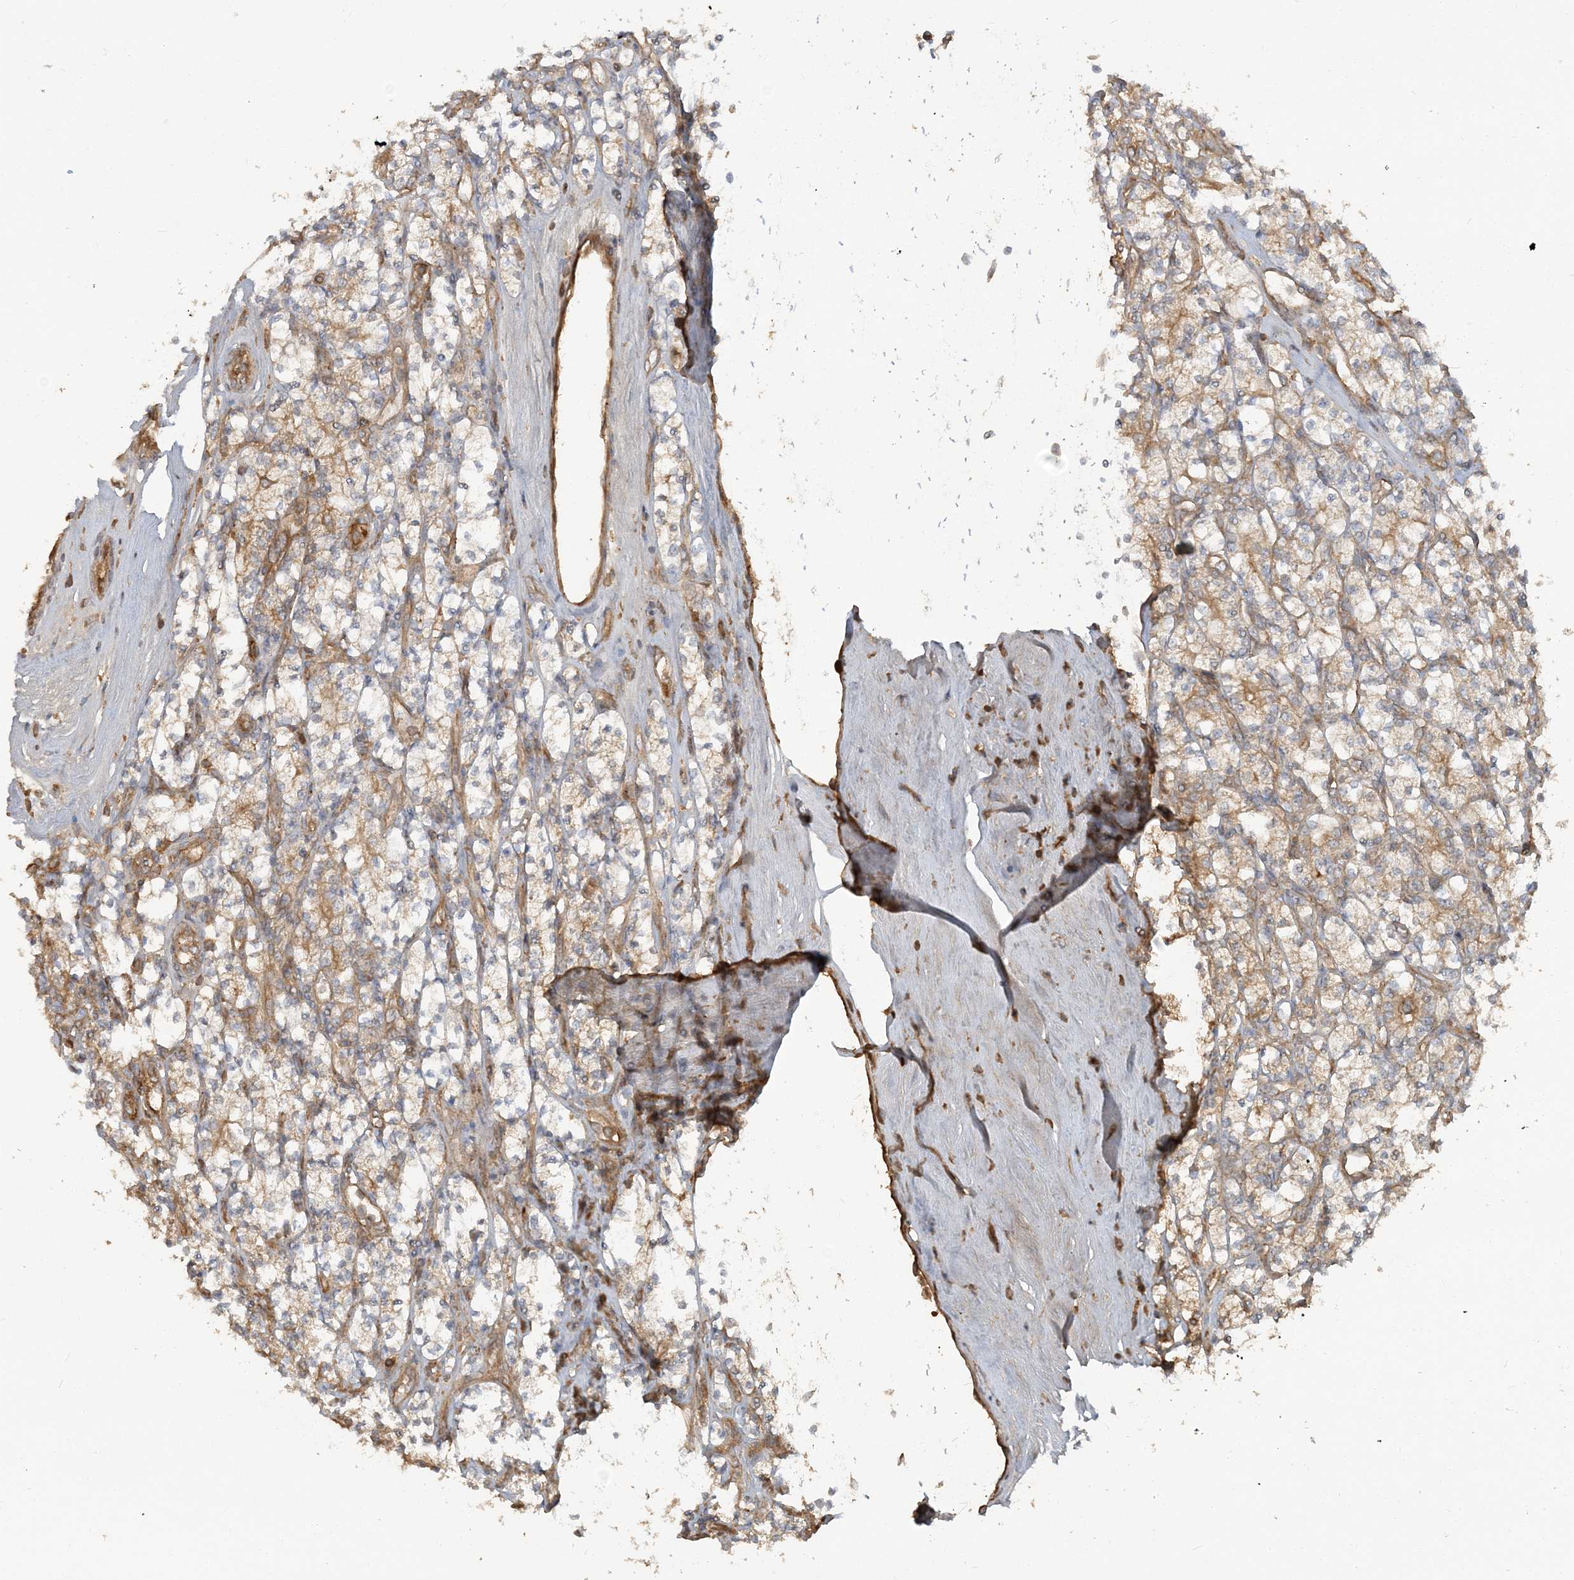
{"staining": {"intensity": "moderate", "quantity": "25%-75%", "location": "cytoplasmic/membranous"}, "tissue": "renal cancer", "cell_type": "Tumor cells", "image_type": "cancer", "snomed": [{"axis": "morphology", "description": "Adenocarcinoma, NOS"}, {"axis": "topography", "description": "Kidney"}], "caption": "Tumor cells display moderate cytoplasmic/membranous expression in about 25%-75% of cells in renal cancer.", "gene": "STIM2", "patient": {"sex": "male", "age": 77}}